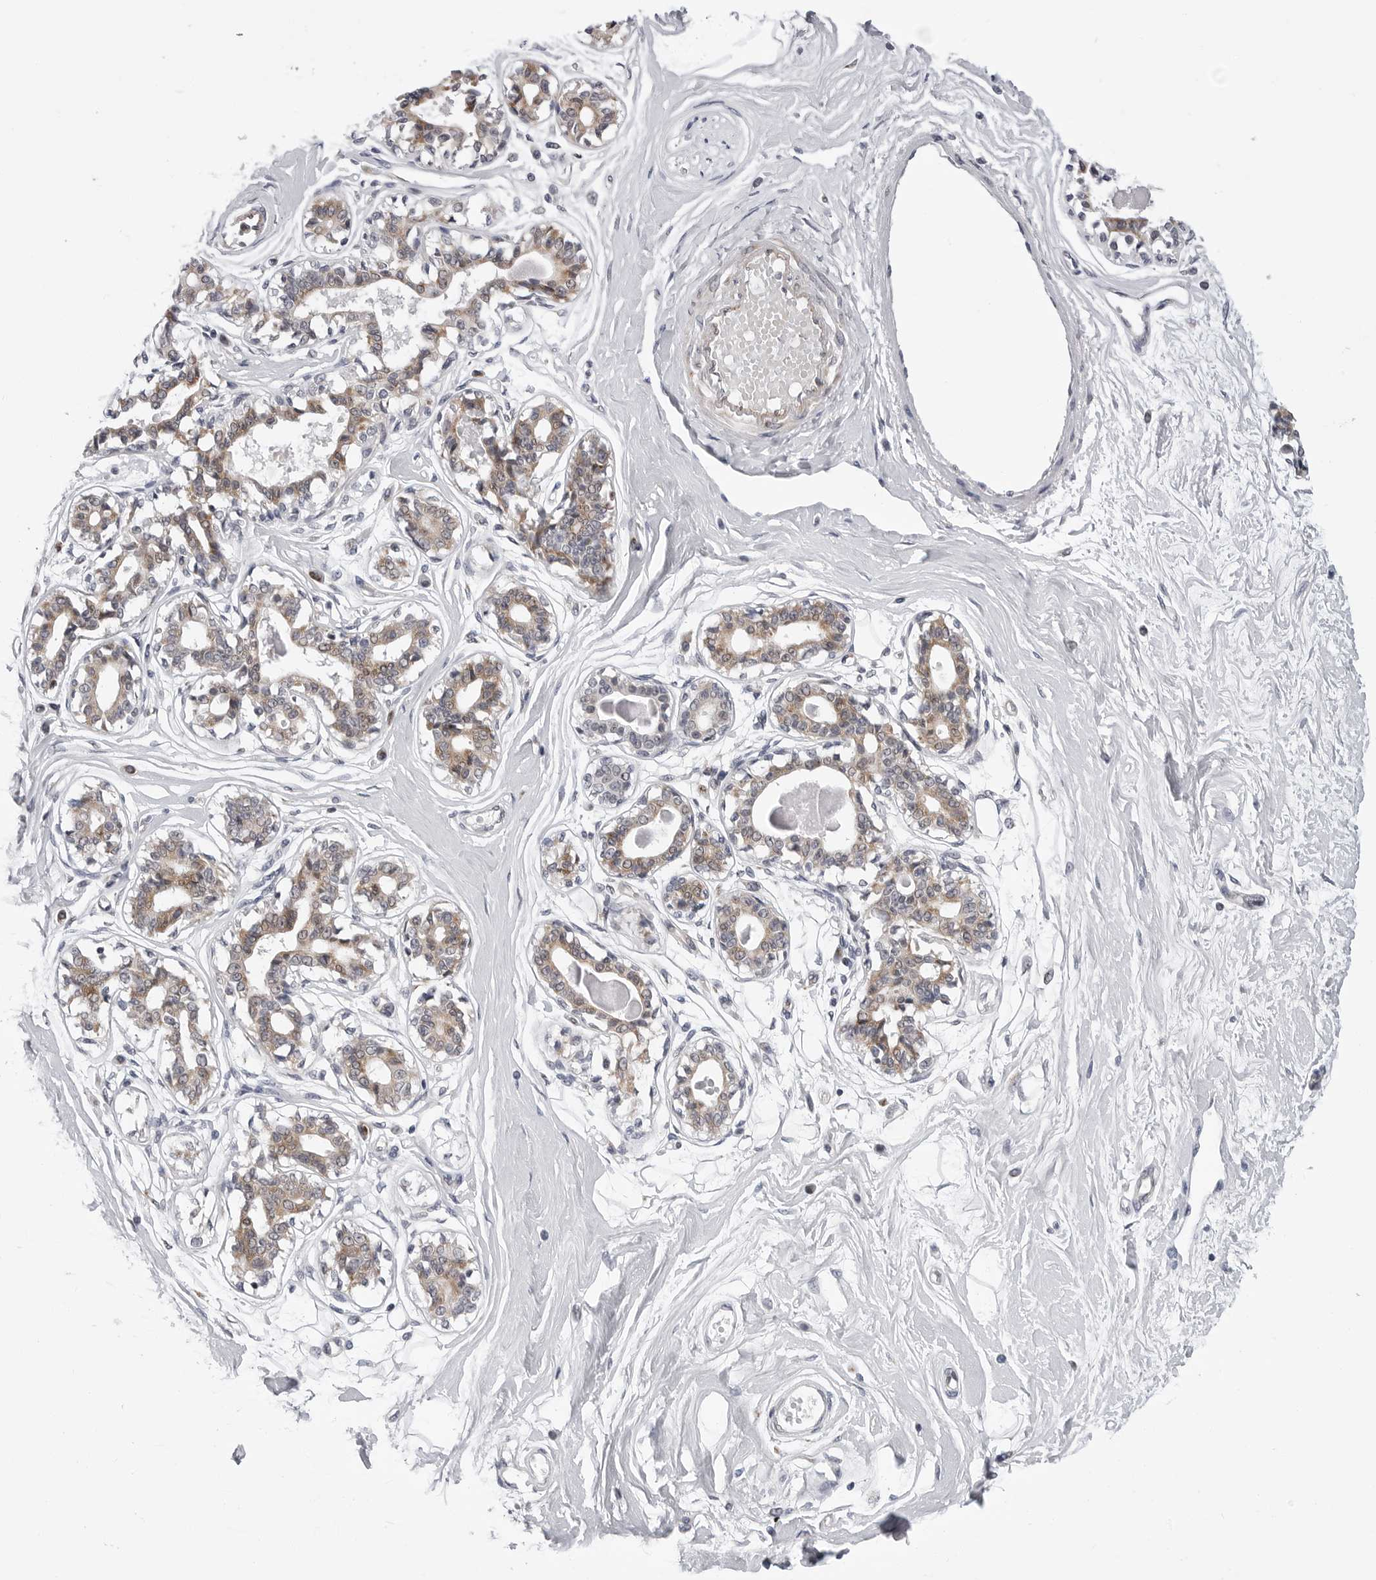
{"staining": {"intensity": "negative", "quantity": "none", "location": "none"}, "tissue": "breast", "cell_type": "Adipocytes", "image_type": "normal", "snomed": [{"axis": "morphology", "description": "Normal tissue, NOS"}, {"axis": "topography", "description": "Breast"}], "caption": "DAB immunohistochemical staining of benign breast shows no significant staining in adipocytes. The staining is performed using DAB brown chromogen with nuclei counter-stained in using hematoxylin.", "gene": "CDK20", "patient": {"sex": "female", "age": 45}}